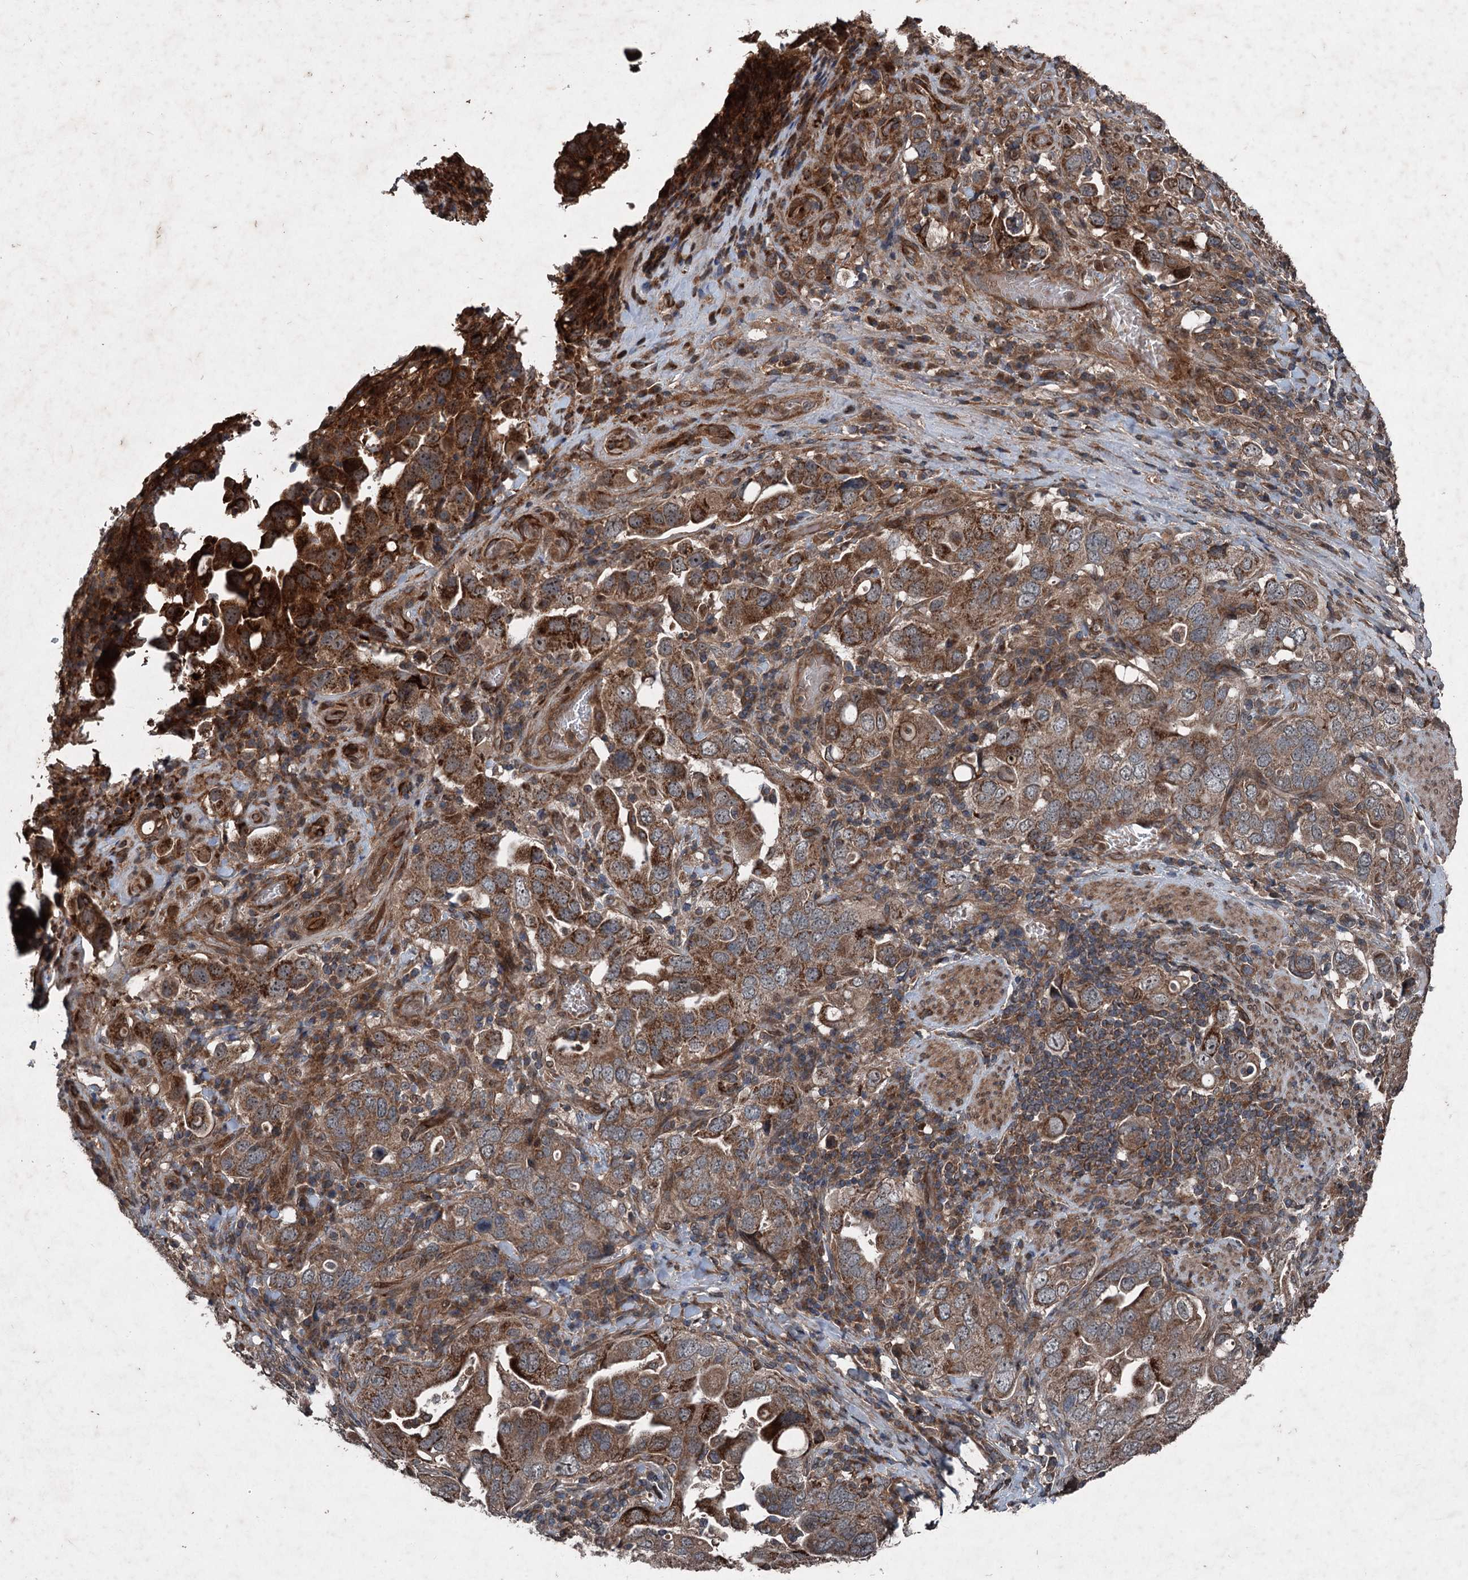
{"staining": {"intensity": "strong", "quantity": "25%-75%", "location": "cytoplasmic/membranous"}, "tissue": "stomach cancer", "cell_type": "Tumor cells", "image_type": "cancer", "snomed": [{"axis": "morphology", "description": "Adenocarcinoma, NOS"}, {"axis": "topography", "description": "Stomach, upper"}], "caption": "IHC image of stomach cancer stained for a protein (brown), which exhibits high levels of strong cytoplasmic/membranous positivity in approximately 25%-75% of tumor cells.", "gene": "ALAS1", "patient": {"sex": "male", "age": 62}}